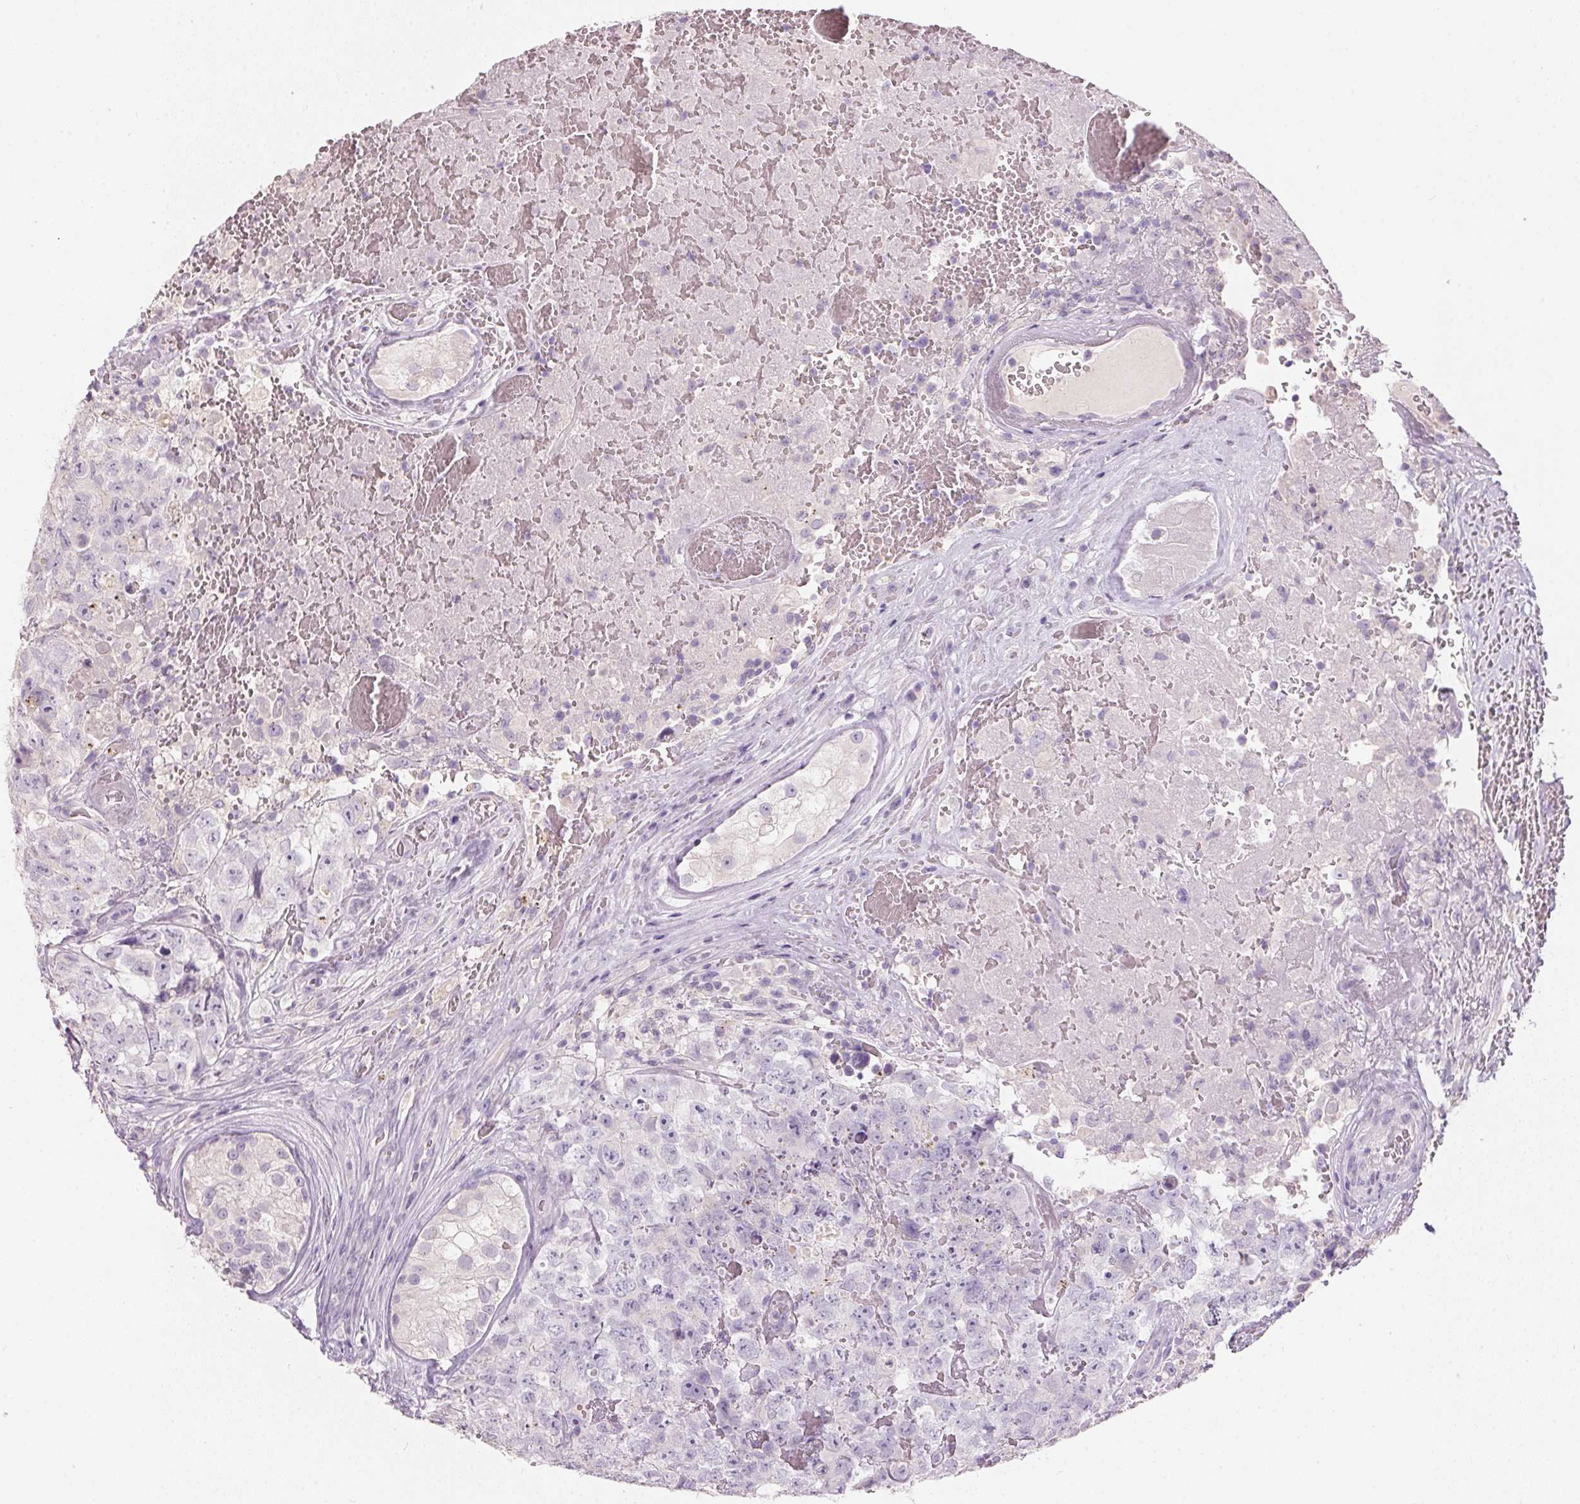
{"staining": {"intensity": "negative", "quantity": "none", "location": "none"}, "tissue": "testis cancer", "cell_type": "Tumor cells", "image_type": "cancer", "snomed": [{"axis": "morphology", "description": "Carcinoma, Embryonal, NOS"}, {"axis": "topography", "description": "Testis"}], "caption": "Tumor cells are negative for protein expression in human testis cancer (embryonal carcinoma).", "gene": "HSD17B1", "patient": {"sex": "male", "age": 18}}